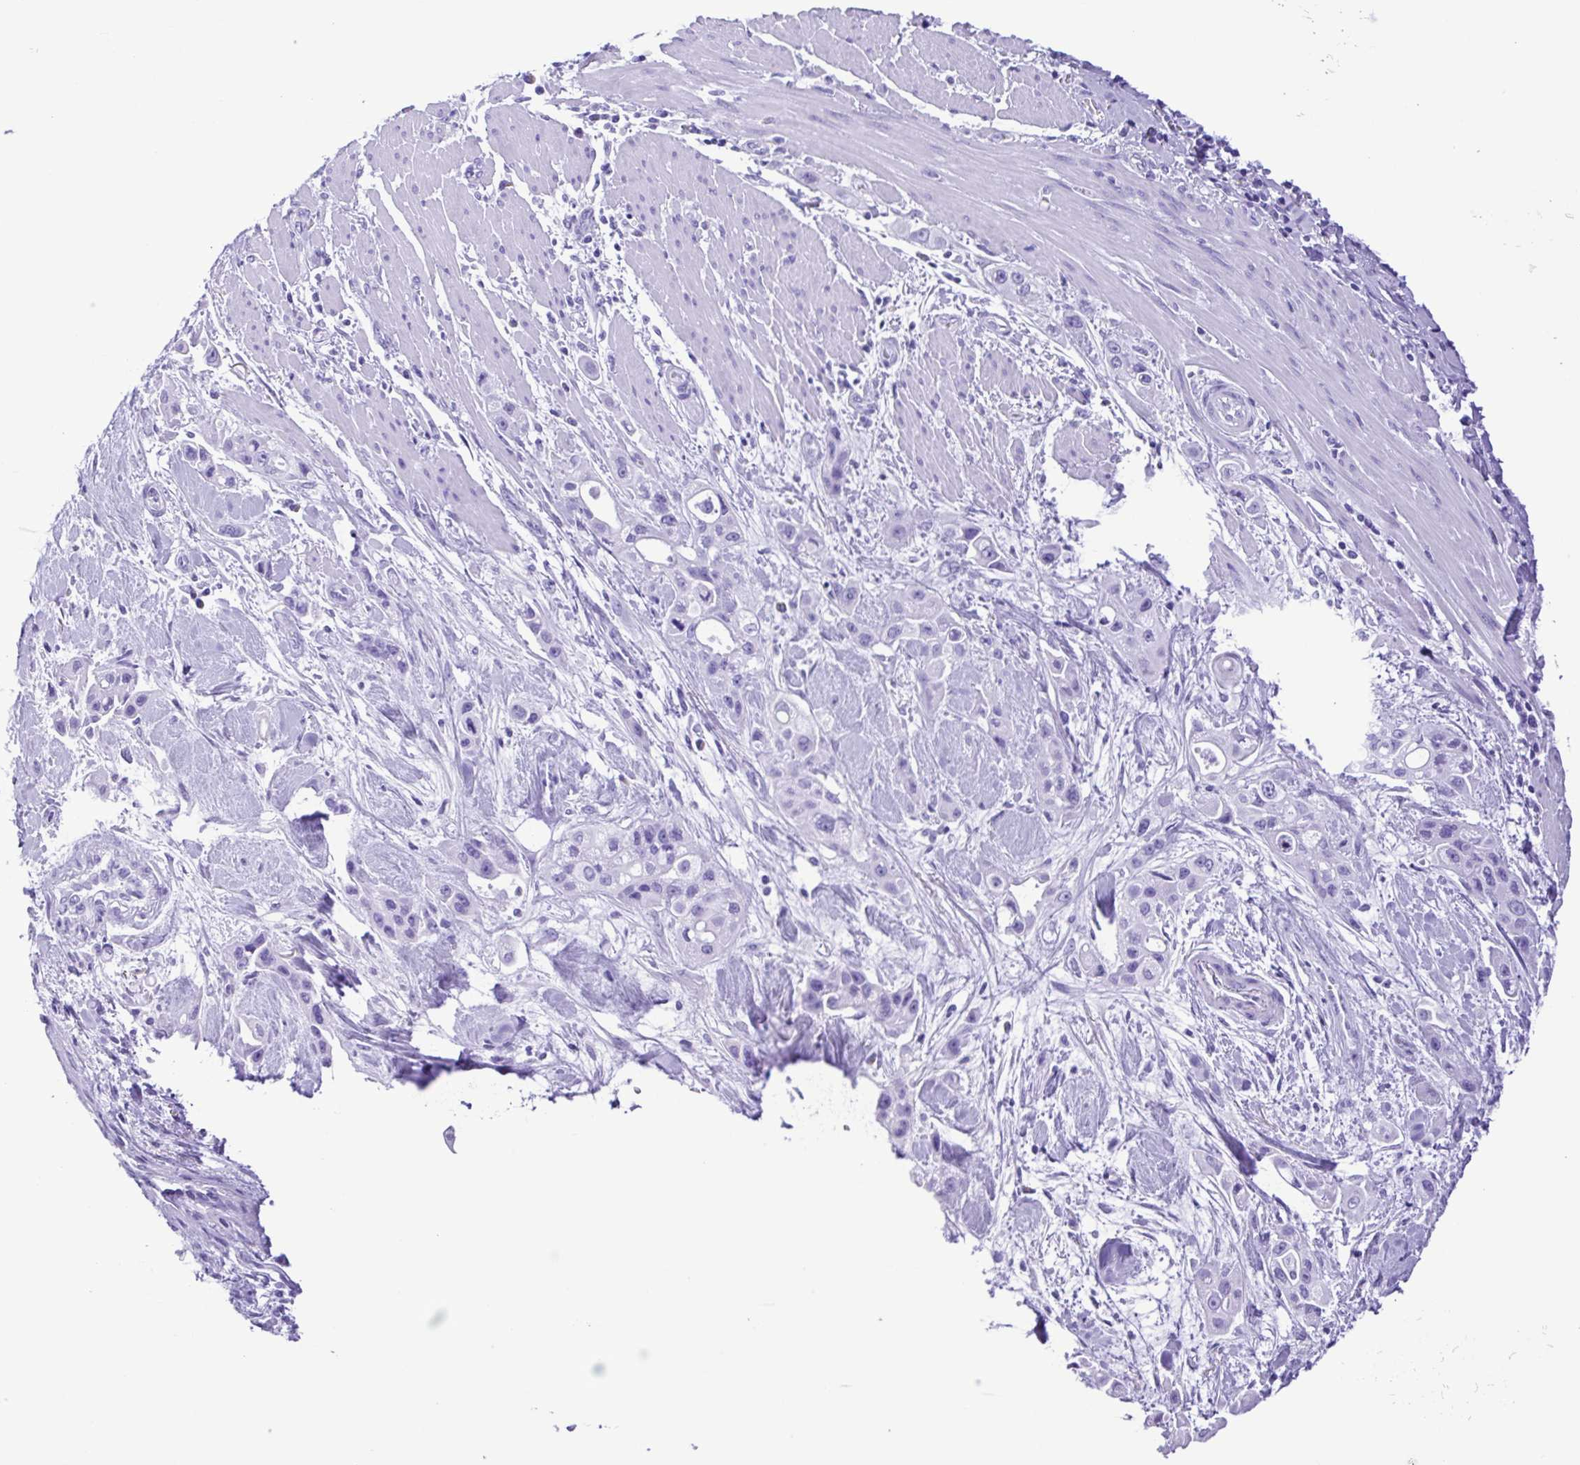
{"staining": {"intensity": "negative", "quantity": "none", "location": "none"}, "tissue": "pancreatic cancer", "cell_type": "Tumor cells", "image_type": "cancer", "snomed": [{"axis": "morphology", "description": "Adenocarcinoma, NOS"}, {"axis": "topography", "description": "Pancreas"}], "caption": "This photomicrograph is of pancreatic cancer stained with IHC to label a protein in brown with the nuclei are counter-stained blue. There is no staining in tumor cells.", "gene": "SYT1", "patient": {"sex": "female", "age": 66}}